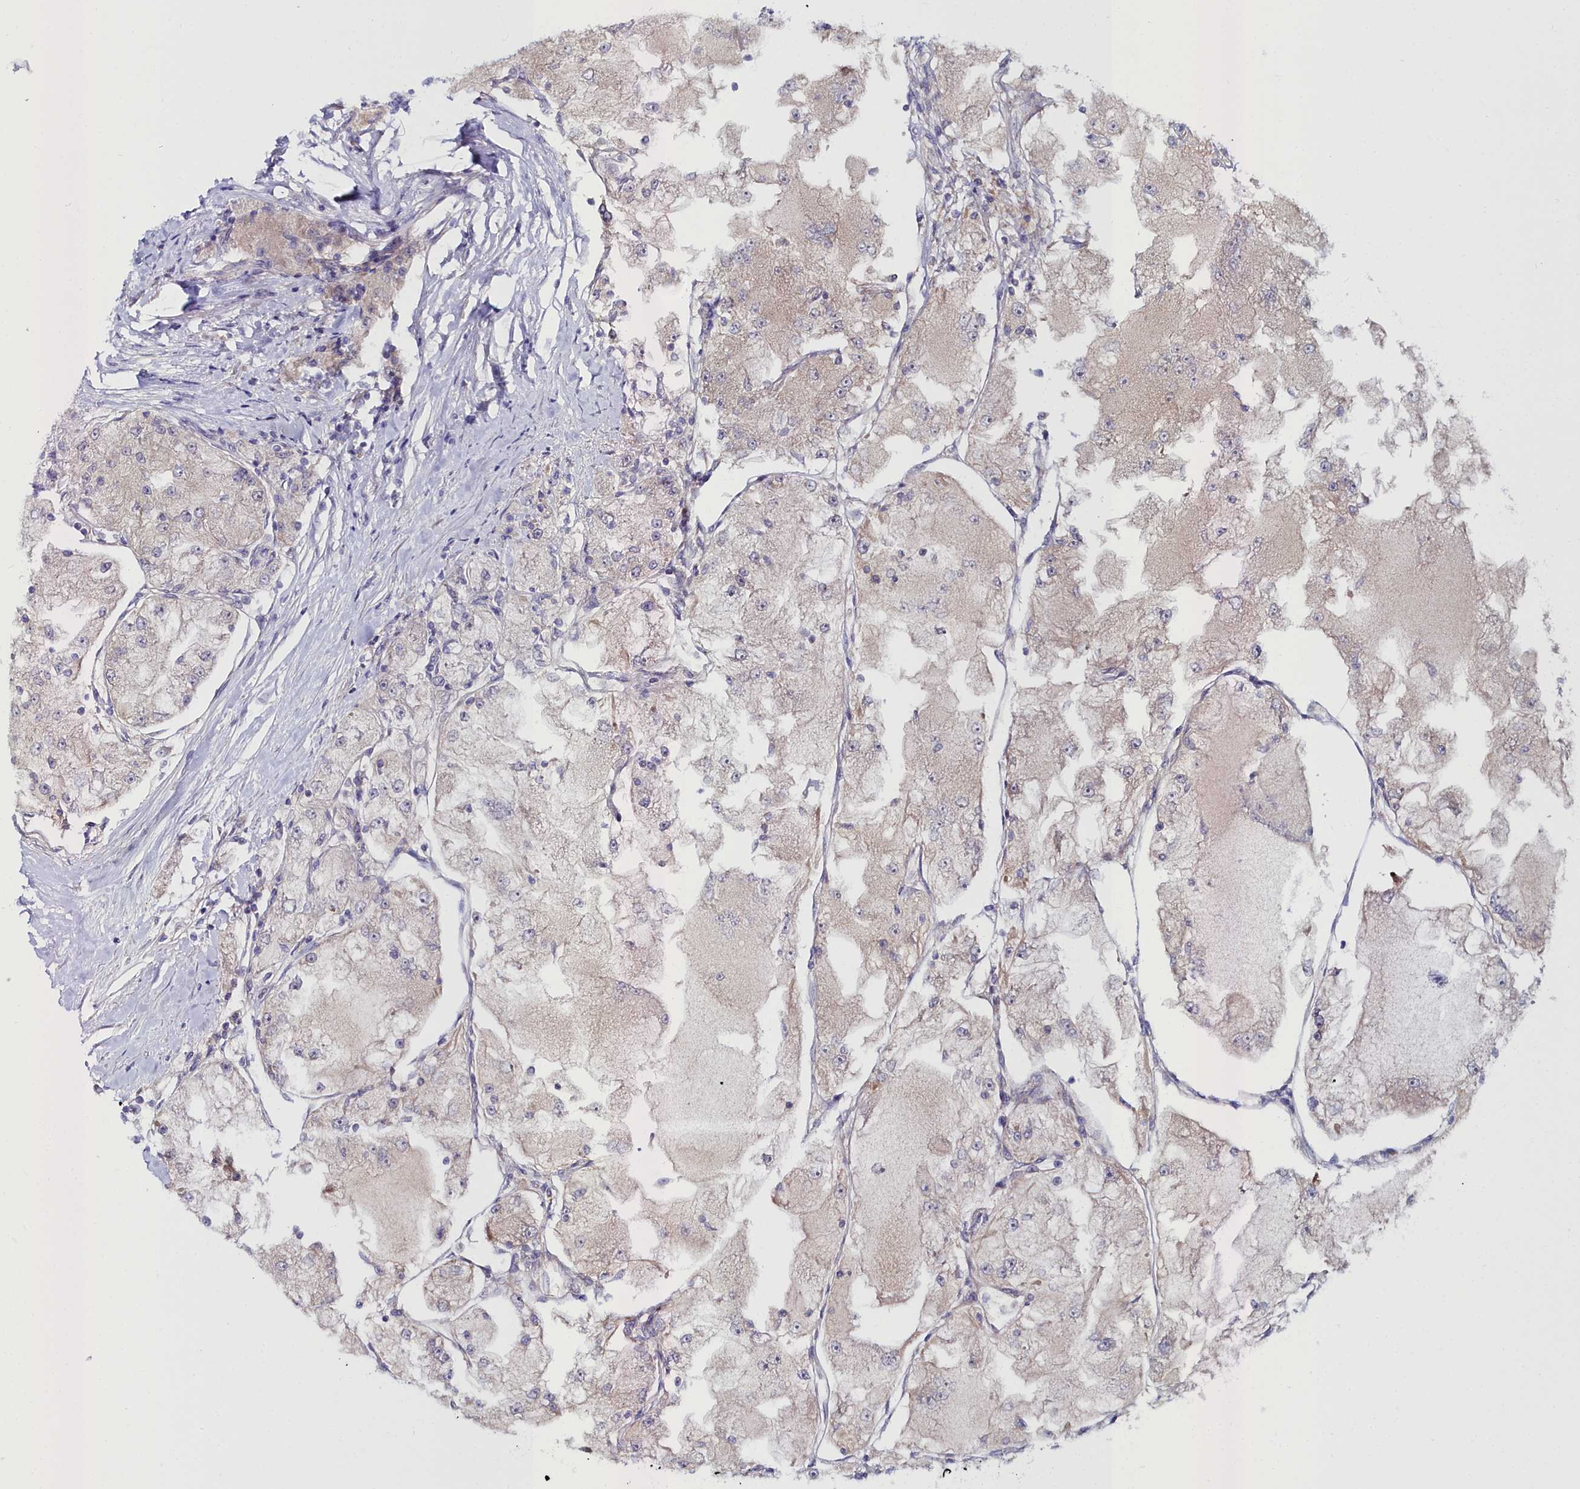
{"staining": {"intensity": "negative", "quantity": "none", "location": "none"}, "tissue": "renal cancer", "cell_type": "Tumor cells", "image_type": "cancer", "snomed": [{"axis": "morphology", "description": "Adenocarcinoma, NOS"}, {"axis": "topography", "description": "Kidney"}], "caption": "High magnification brightfield microscopy of renal adenocarcinoma stained with DAB (3,3'-diaminobenzidine) (brown) and counterstained with hematoxylin (blue): tumor cells show no significant staining.", "gene": "SLC49A3", "patient": {"sex": "female", "age": 72}}